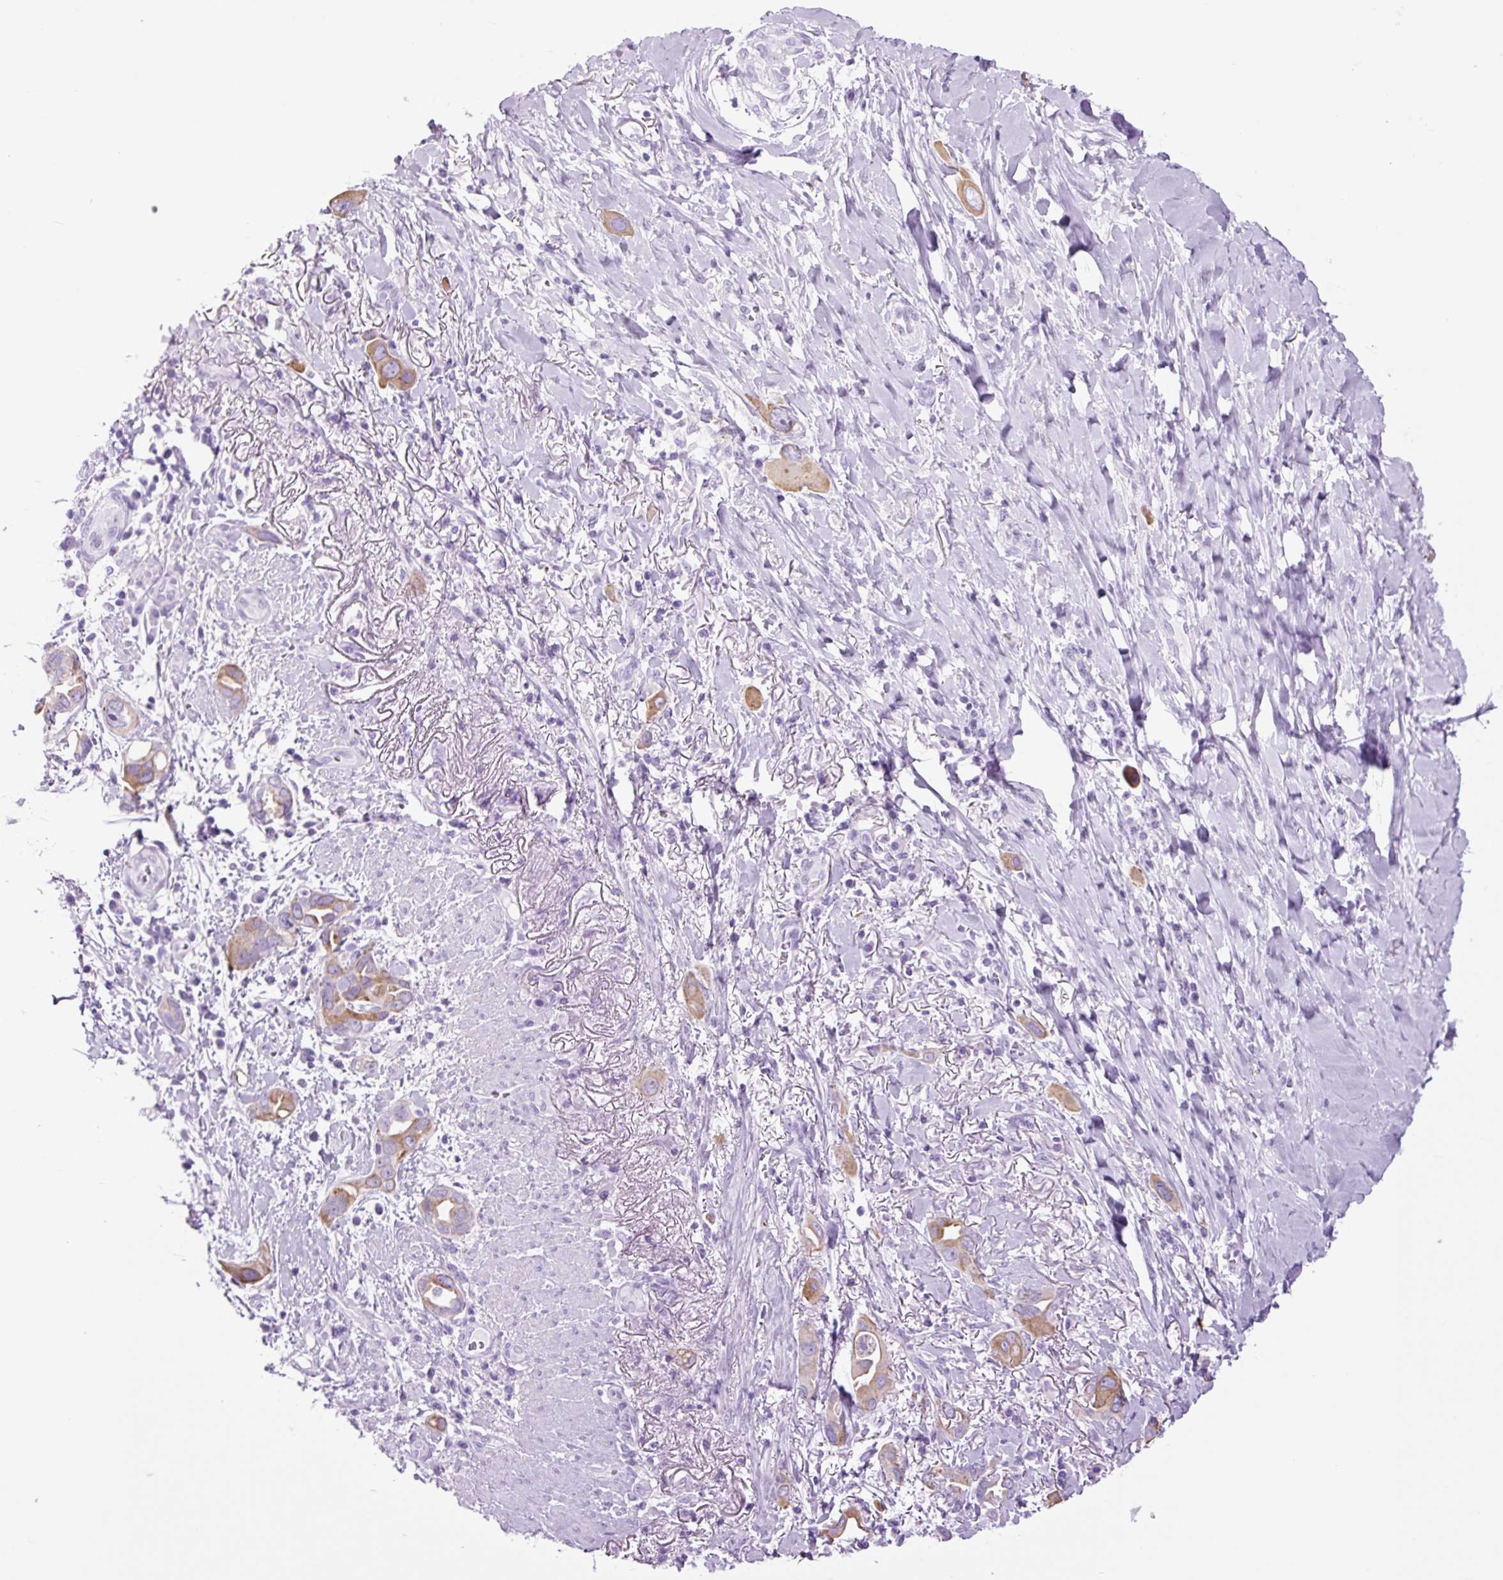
{"staining": {"intensity": "moderate", "quantity": ">75%", "location": "cytoplasmic/membranous"}, "tissue": "lung cancer", "cell_type": "Tumor cells", "image_type": "cancer", "snomed": [{"axis": "morphology", "description": "Adenocarcinoma, NOS"}, {"axis": "topography", "description": "Lung"}], "caption": "Lung cancer stained with DAB (3,3'-diaminobenzidine) immunohistochemistry reveals medium levels of moderate cytoplasmic/membranous staining in approximately >75% of tumor cells.", "gene": "TFF2", "patient": {"sex": "male", "age": 76}}